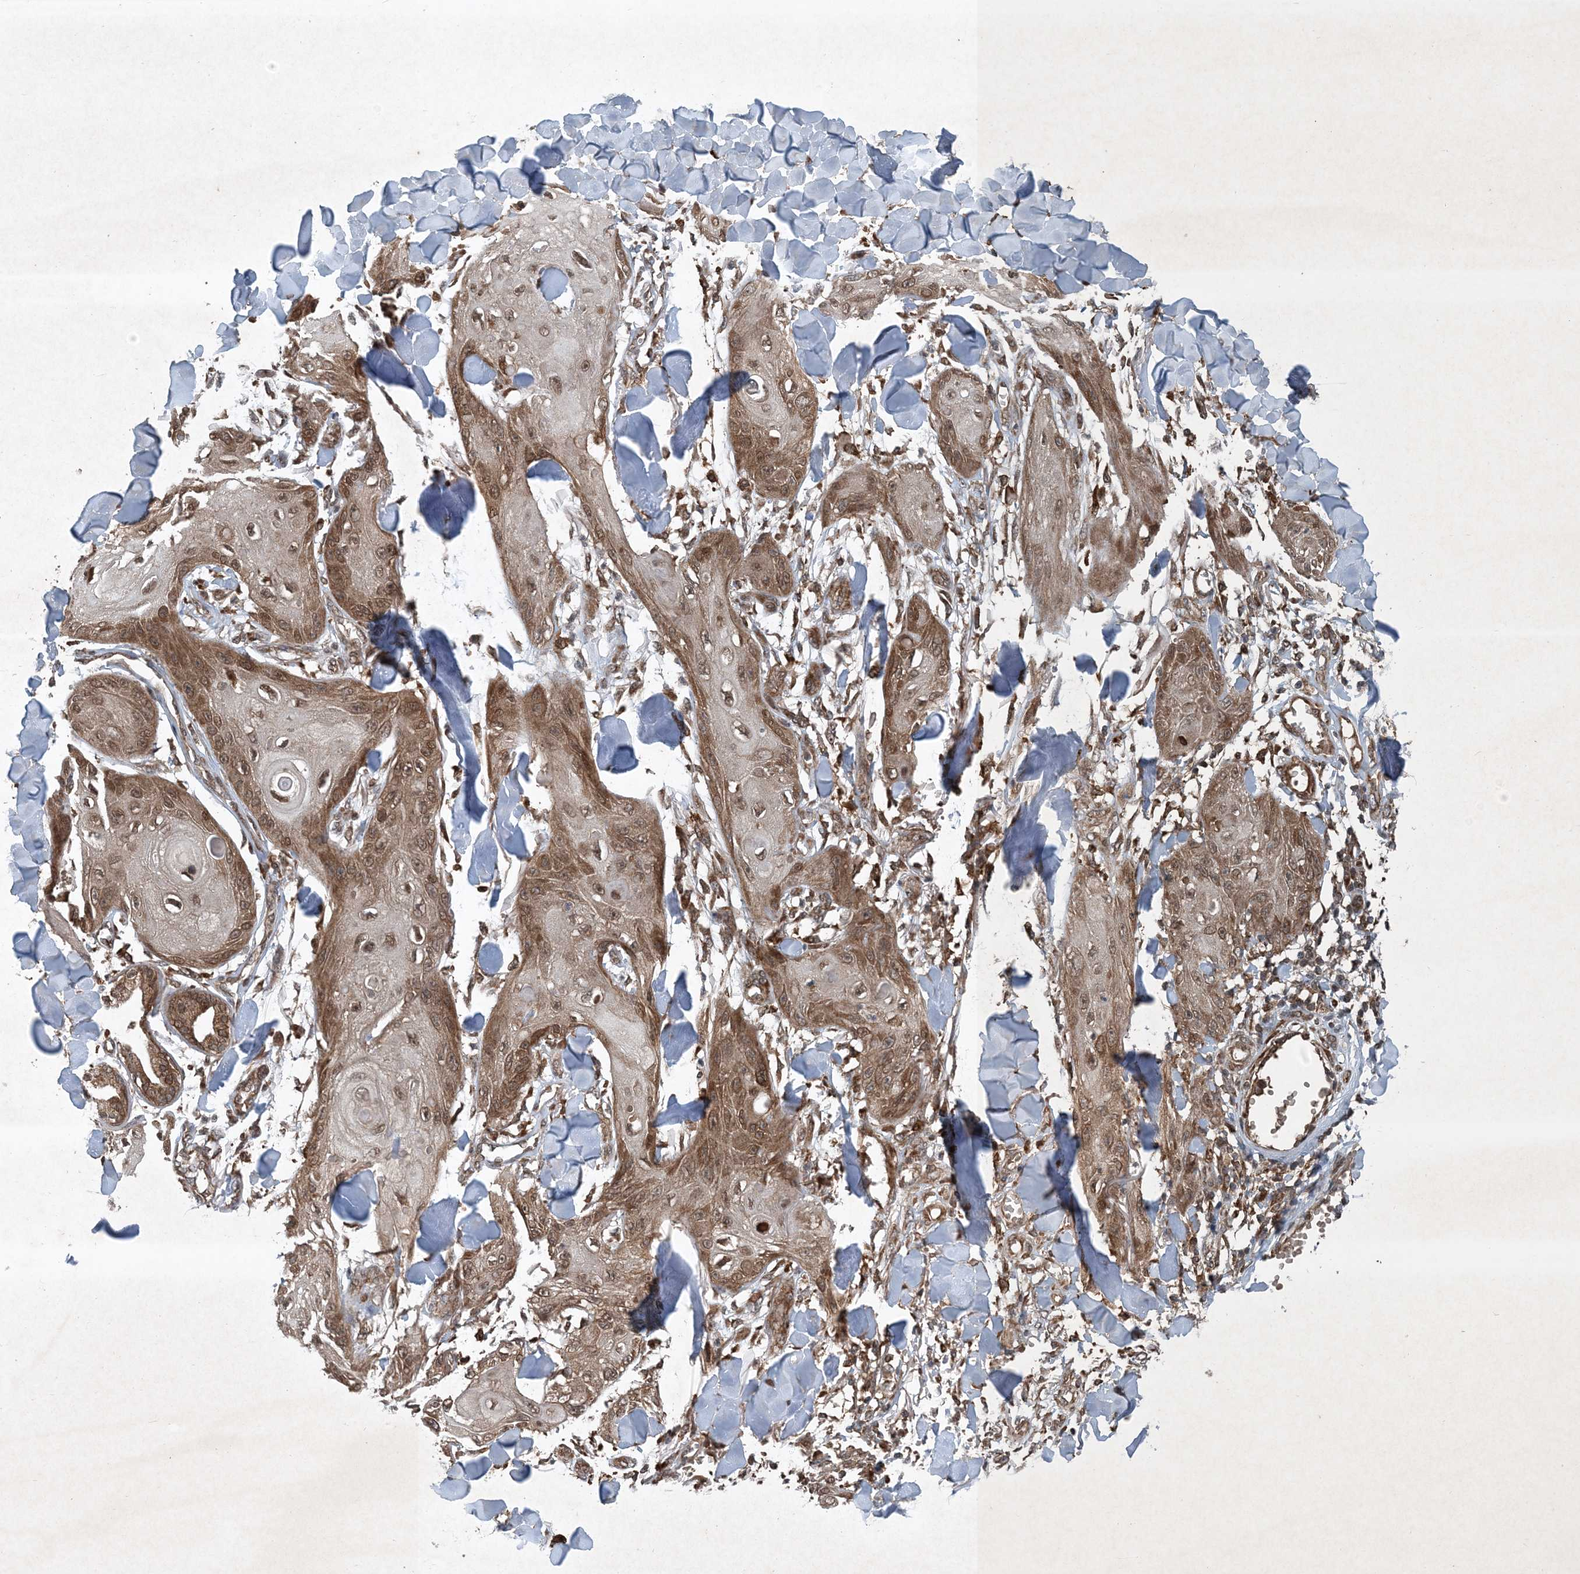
{"staining": {"intensity": "moderate", "quantity": ">75%", "location": "cytoplasmic/membranous,nuclear"}, "tissue": "skin cancer", "cell_type": "Tumor cells", "image_type": "cancer", "snomed": [{"axis": "morphology", "description": "Squamous cell carcinoma, NOS"}, {"axis": "topography", "description": "Skin"}], "caption": "Immunohistochemistry (IHC) image of skin squamous cell carcinoma stained for a protein (brown), which exhibits medium levels of moderate cytoplasmic/membranous and nuclear expression in approximately >75% of tumor cells.", "gene": "GNG5", "patient": {"sex": "male", "age": 74}}